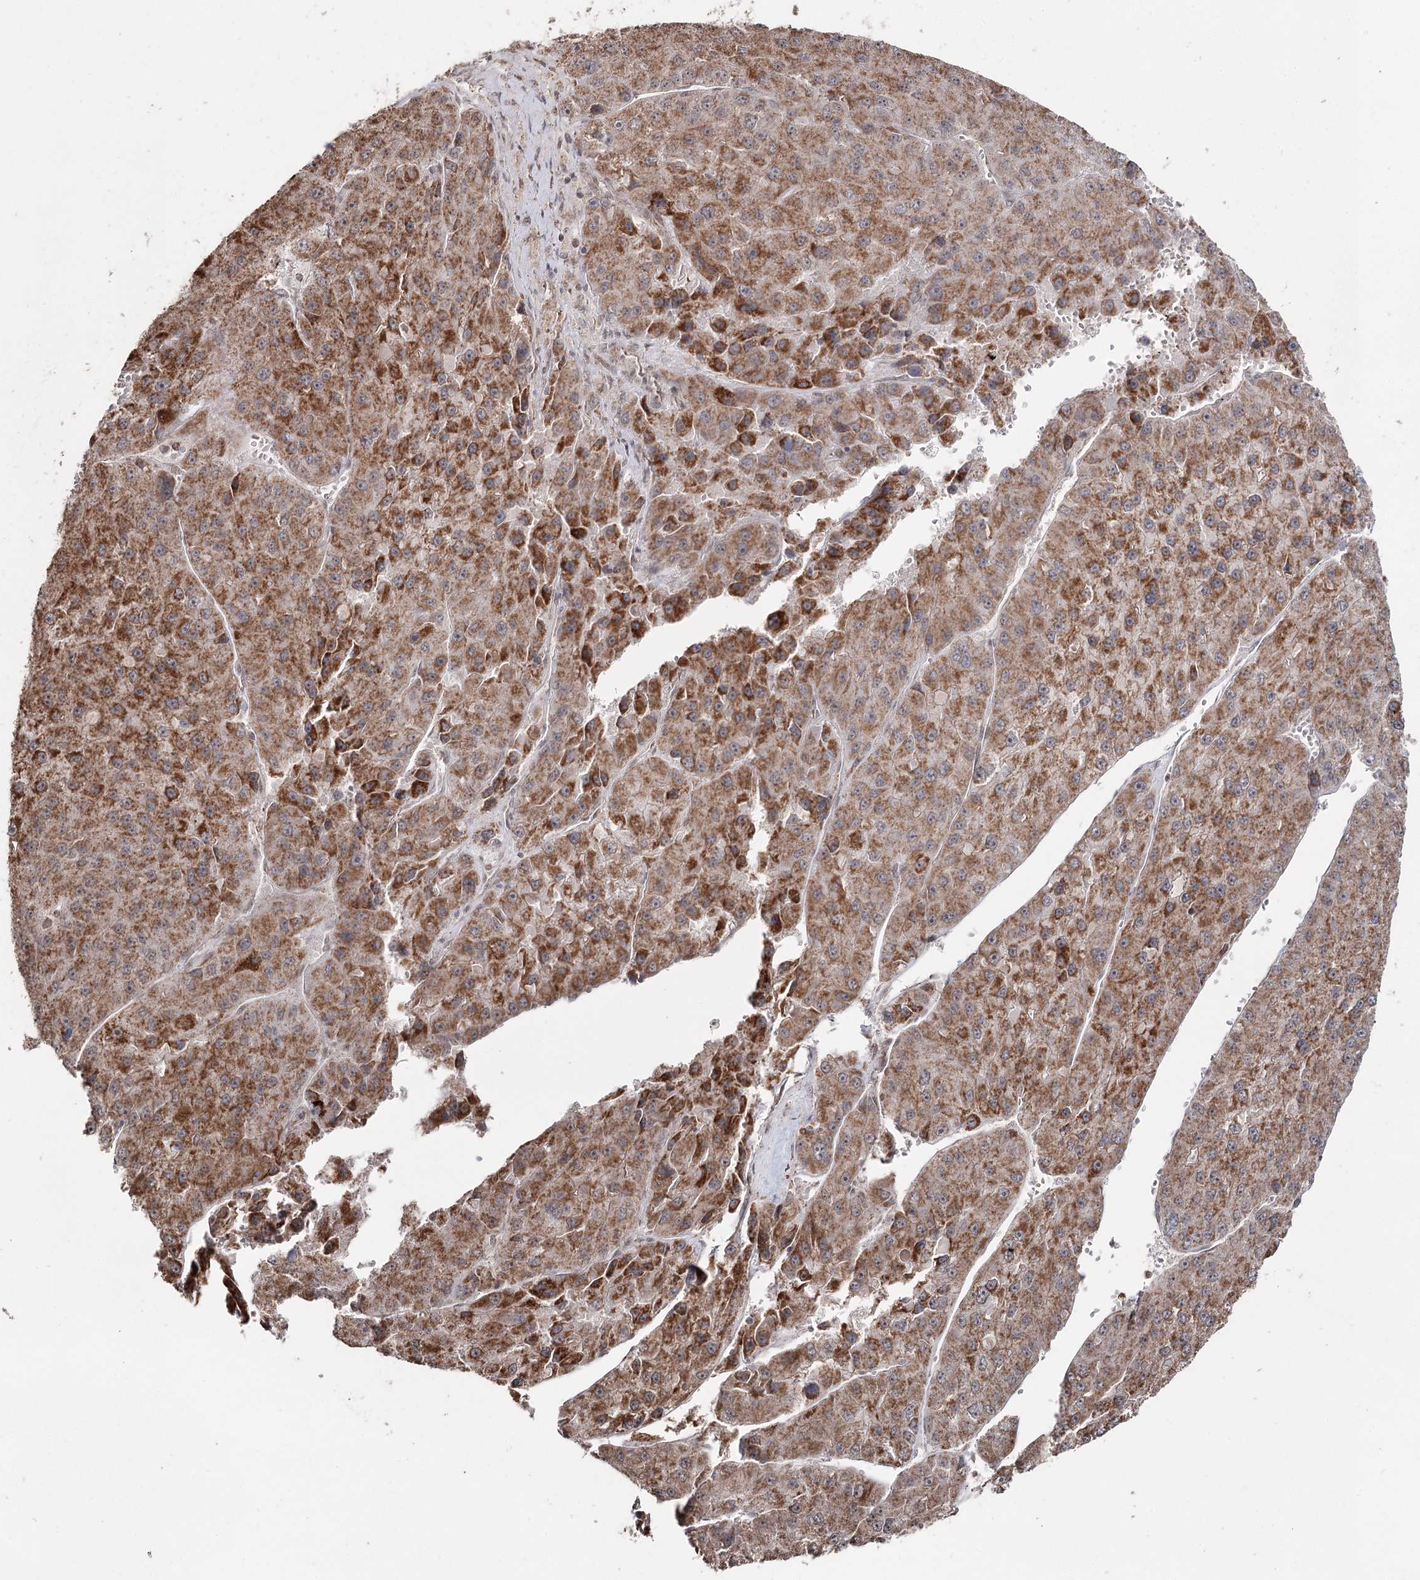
{"staining": {"intensity": "moderate", "quantity": ">75%", "location": "cytoplasmic/membranous"}, "tissue": "liver cancer", "cell_type": "Tumor cells", "image_type": "cancer", "snomed": [{"axis": "morphology", "description": "Carcinoma, Hepatocellular, NOS"}, {"axis": "topography", "description": "Liver"}], "caption": "Immunohistochemistry (DAB) staining of liver hepatocellular carcinoma reveals moderate cytoplasmic/membranous protein expression in approximately >75% of tumor cells.", "gene": "PDHX", "patient": {"sex": "female", "age": 73}}